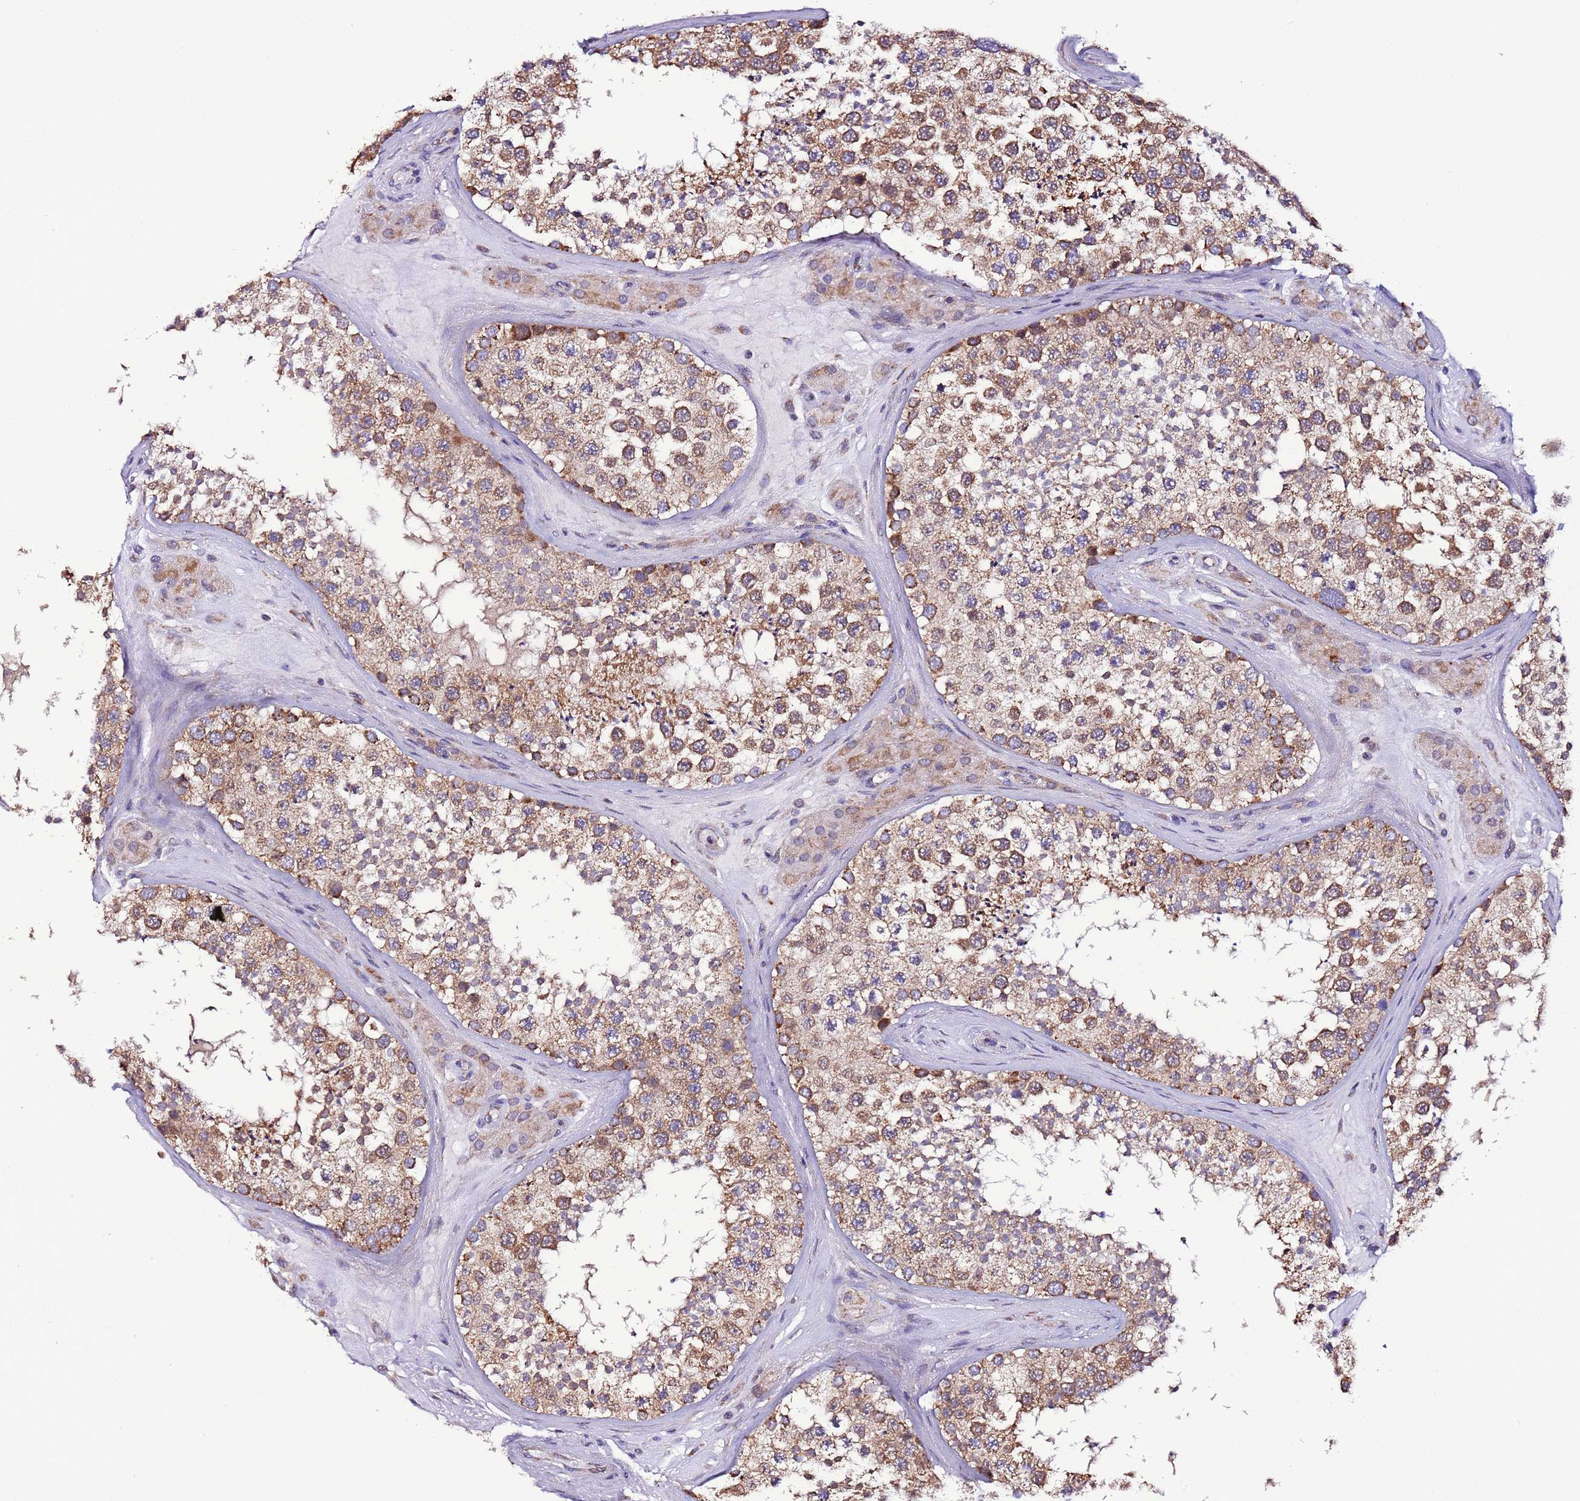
{"staining": {"intensity": "moderate", "quantity": ">75%", "location": "cytoplasmic/membranous"}, "tissue": "testis", "cell_type": "Cells in seminiferous ducts", "image_type": "normal", "snomed": [{"axis": "morphology", "description": "Normal tissue, NOS"}, {"axis": "topography", "description": "Testis"}], "caption": "IHC histopathology image of unremarkable testis: human testis stained using IHC exhibits medium levels of moderate protein expression localized specifically in the cytoplasmic/membranous of cells in seminiferous ducts, appearing as a cytoplasmic/membranous brown color.", "gene": "AHI1", "patient": {"sex": "male", "age": 46}}